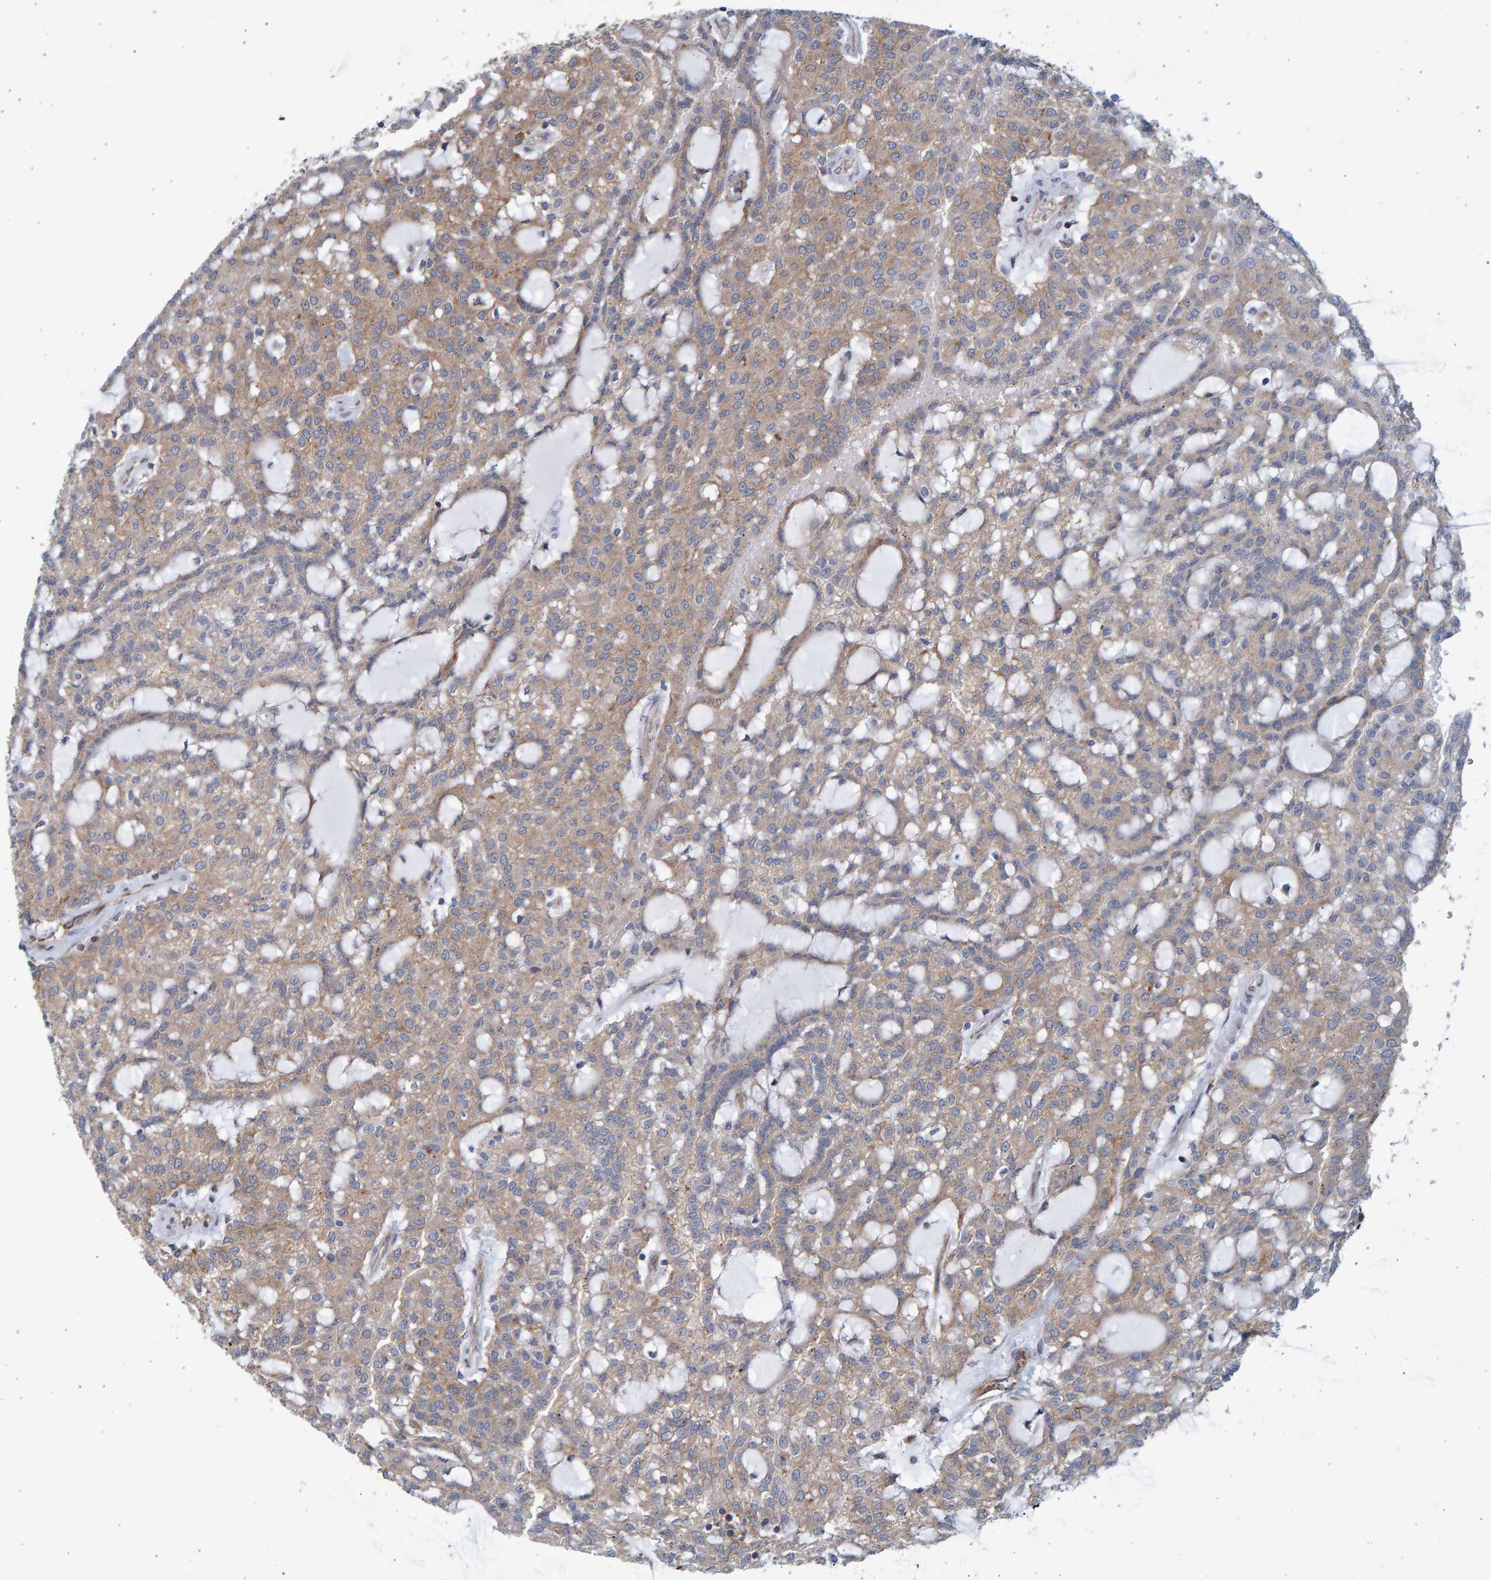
{"staining": {"intensity": "weak", "quantity": ">75%", "location": "cytoplasmic/membranous"}, "tissue": "renal cancer", "cell_type": "Tumor cells", "image_type": "cancer", "snomed": [{"axis": "morphology", "description": "Adenocarcinoma, NOS"}, {"axis": "topography", "description": "Kidney"}], "caption": "High-power microscopy captured an immunohistochemistry histopathology image of renal adenocarcinoma, revealing weak cytoplasmic/membranous positivity in about >75% of tumor cells.", "gene": "LRBA", "patient": {"sex": "male", "age": 63}}